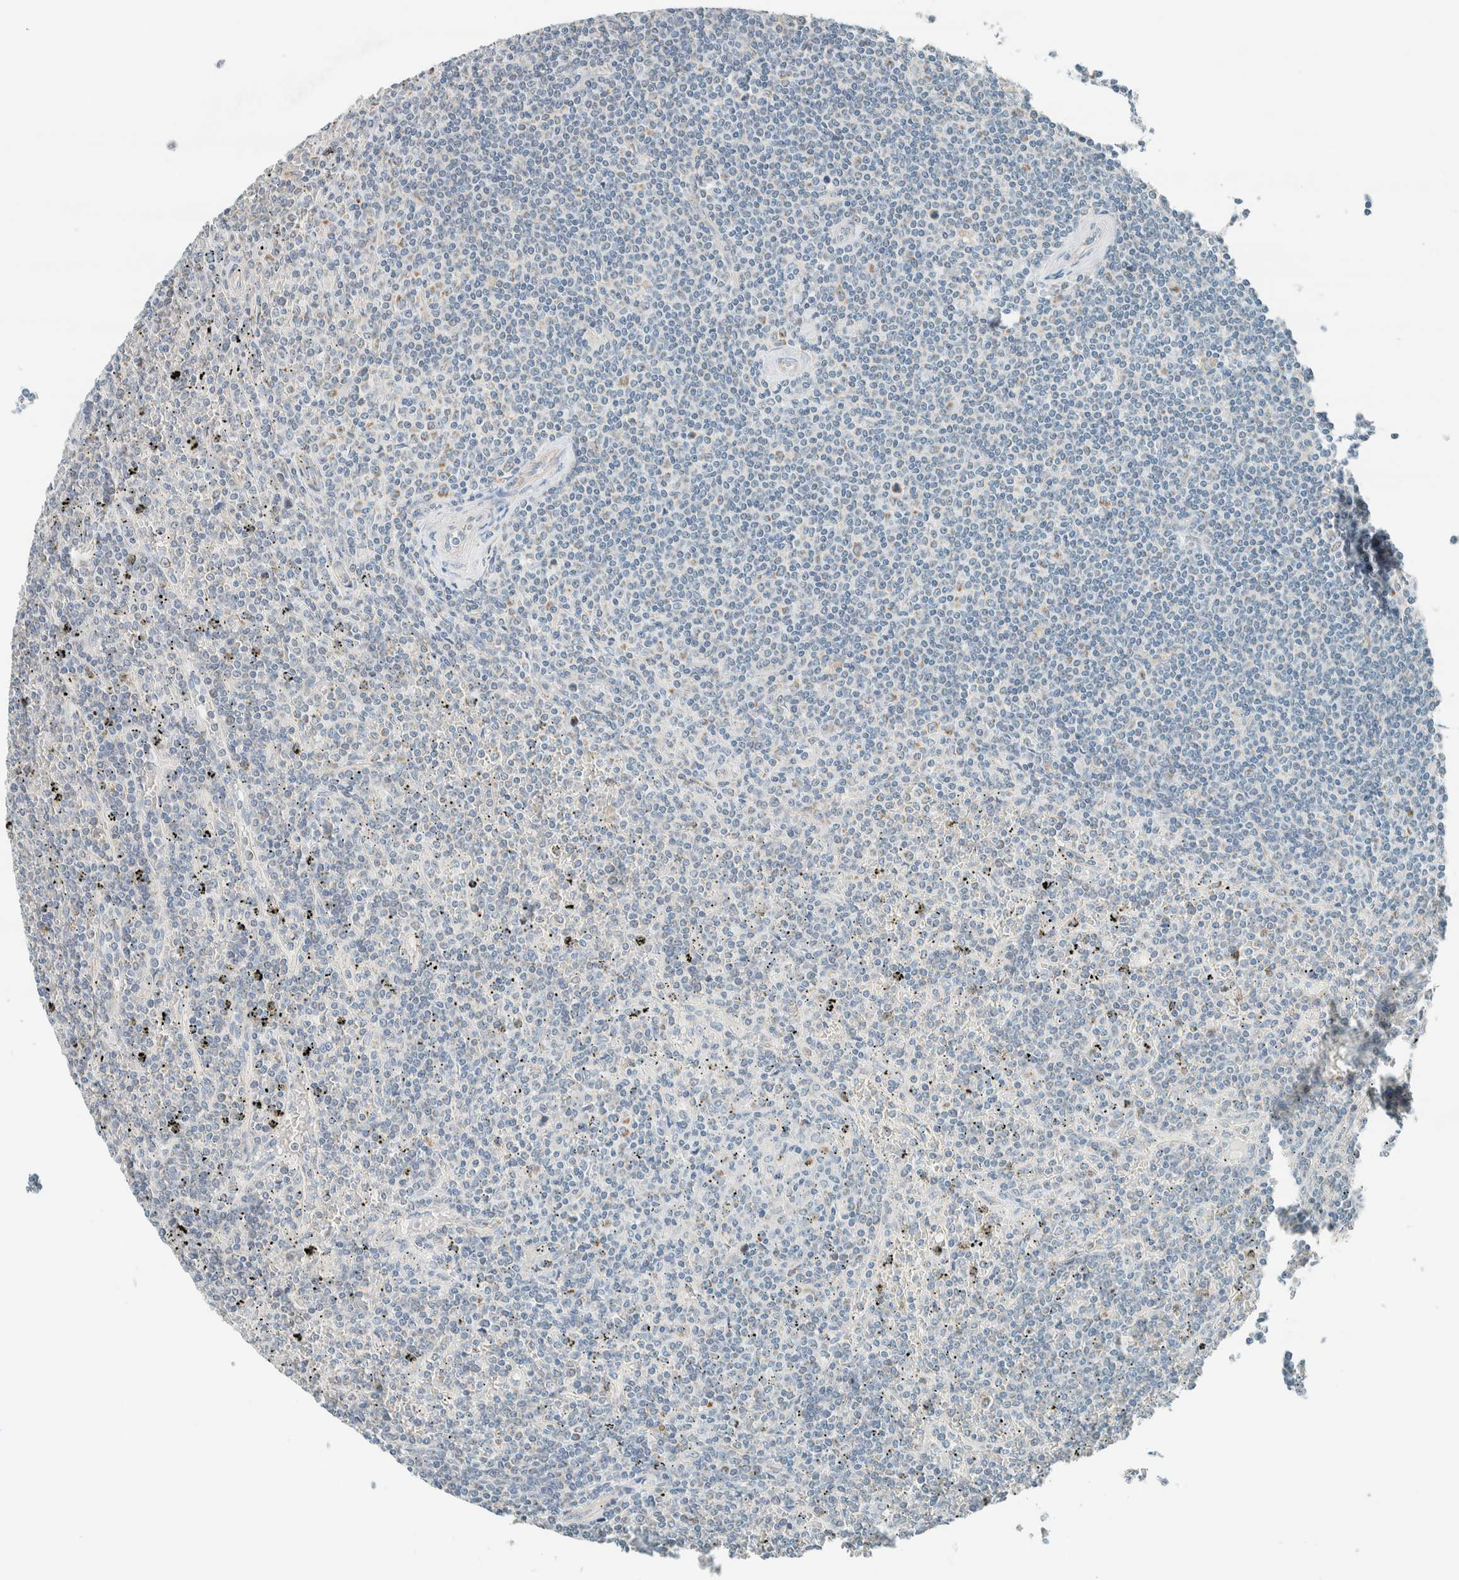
{"staining": {"intensity": "negative", "quantity": "none", "location": "none"}, "tissue": "lymphoma", "cell_type": "Tumor cells", "image_type": "cancer", "snomed": [{"axis": "morphology", "description": "Malignant lymphoma, non-Hodgkin's type, Low grade"}, {"axis": "topography", "description": "Spleen"}], "caption": "Immunohistochemistry of human lymphoma displays no expression in tumor cells. (DAB immunohistochemistry (IHC), high magnification).", "gene": "SLFN12", "patient": {"sex": "female", "age": 19}}